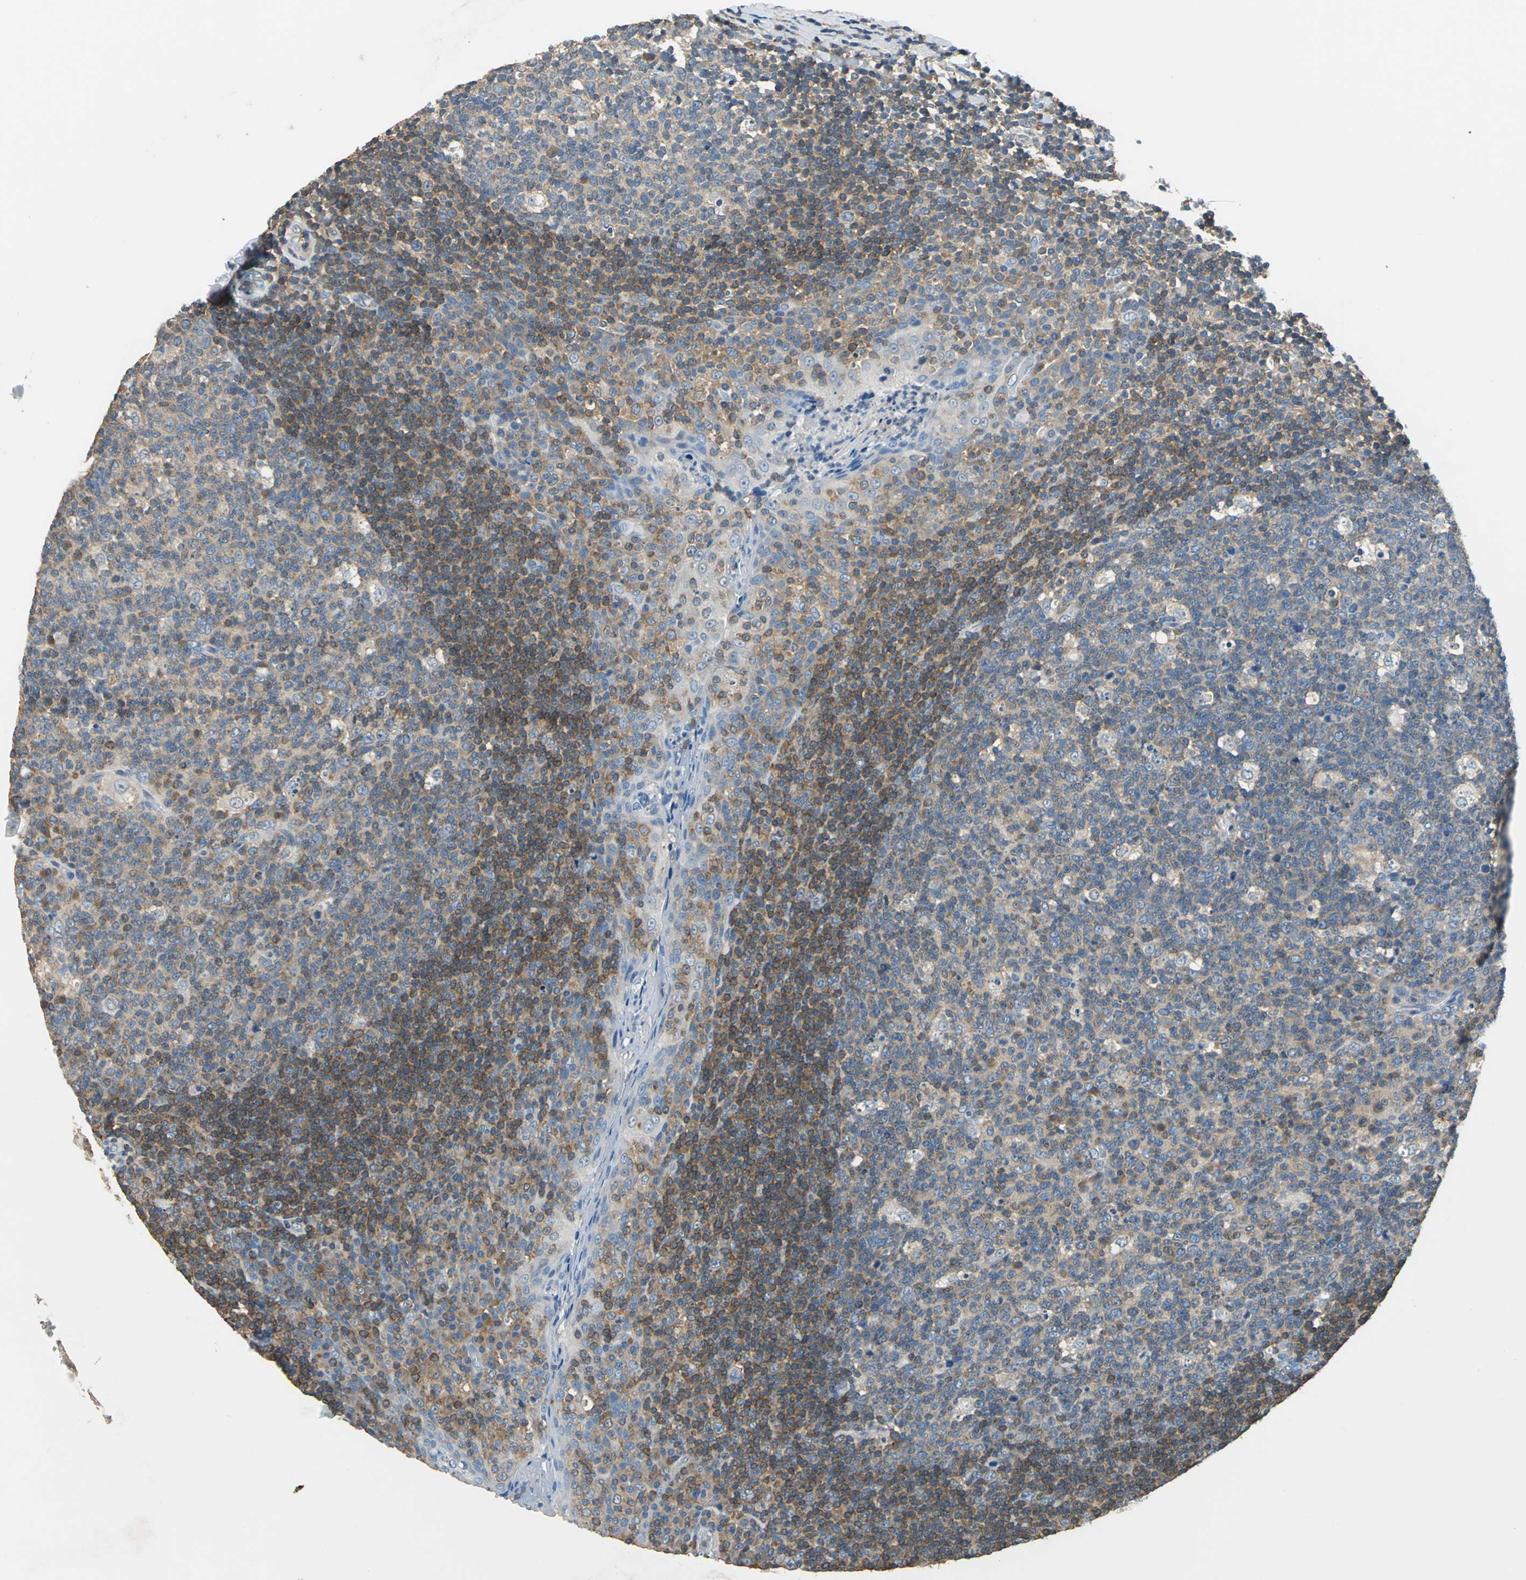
{"staining": {"intensity": "weak", "quantity": ">75%", "location": "cytoplasmic/membranous"}, "tissue": "tonsil", "cell_type": "Germinal center cells", "image_type": "normal", "snomed": [{"axis": "morphology", "description": "Normal tissue, NOS"}, {"axis": "topography", "description": "Tonsil"}], "caption": "IHC image of benign tonsil: human tonsil stained using IHC displays low levels of weak protein expression localized specifically in the cytoplasmic/membranous of germinal center cells, appearing as a cytoplasmic/membranous brown color.", "gene": "PRKCA", "patient": {"sex": "male", "age": 17}}